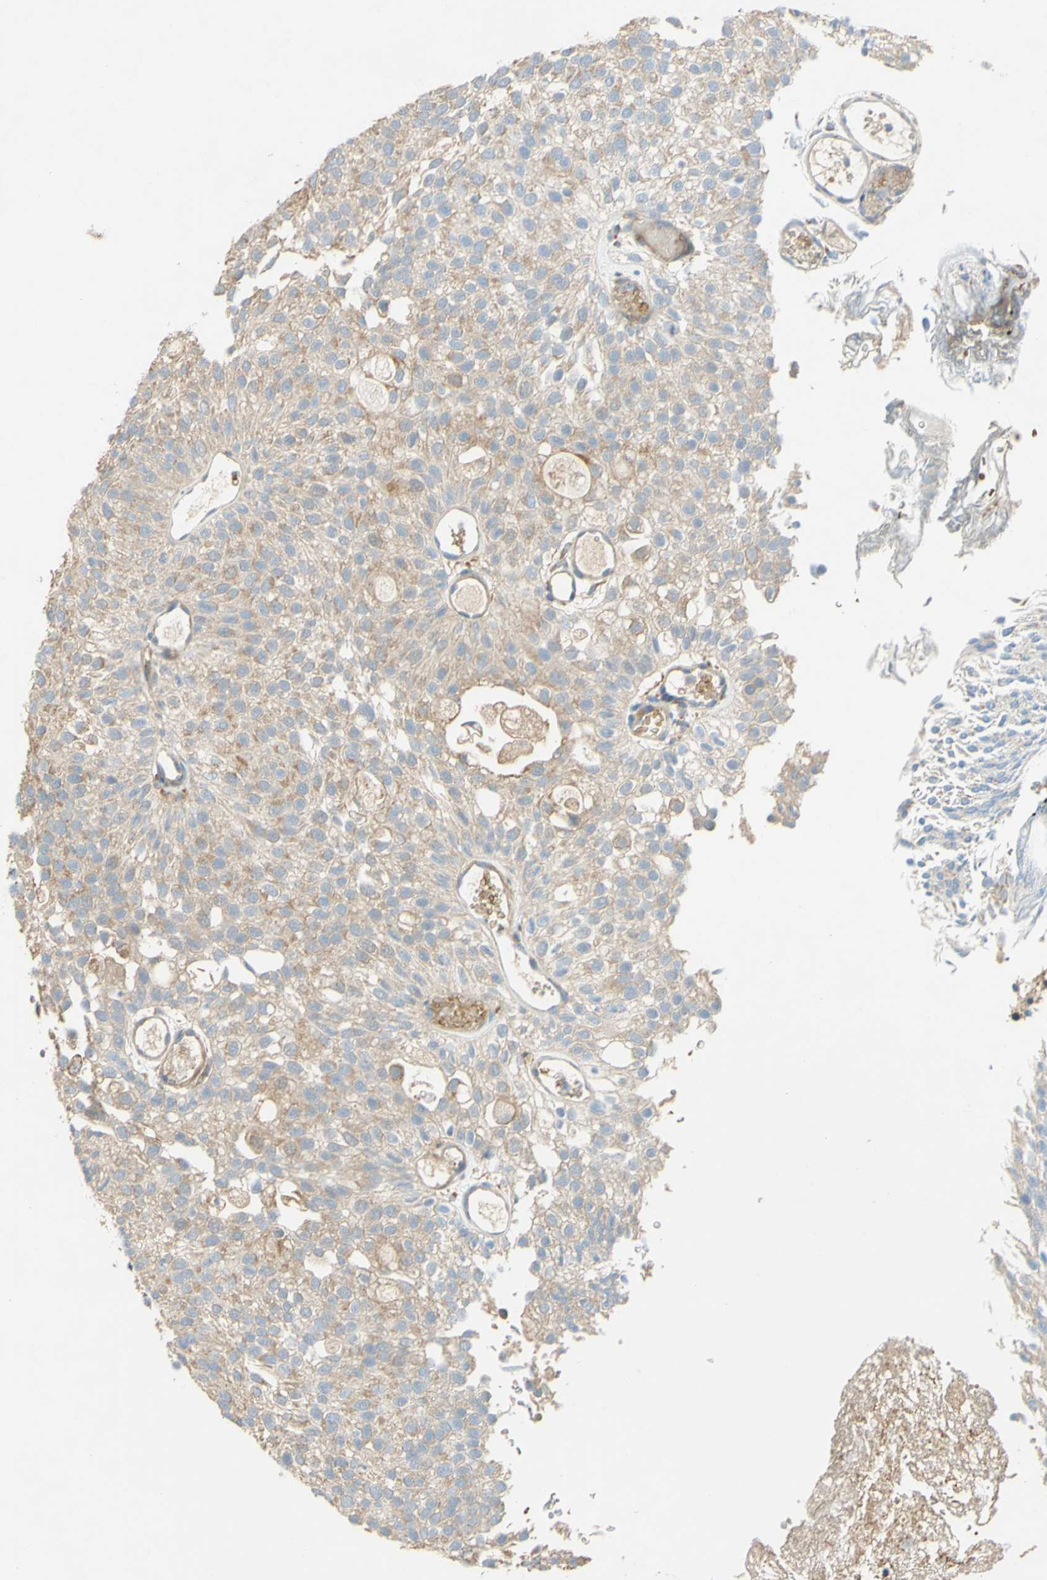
{"staining": {"intensity": "weak", "quantity": ">75%", "location": "cytoplasmic/membranous"}, "tissue": "urothelial cancer", "cell_type": "Tumor cells", "image_type": "cancer", "snomed": [{"axis": "morphology", "description": "Urothelial carcinoma, Low grade"}, {"axis": "topography", "description": "Urinary bladder"}], "caption": "Immunohistochemistry micrograph of low-grade urothelial carcinoma stained for a protein (brown), which shows low levels of weak cytoplasmic/membranous positivity in approximately >75% of tumor cells.", "gene": "DKK3", "patient": {"sex": "male", "age": 78}}